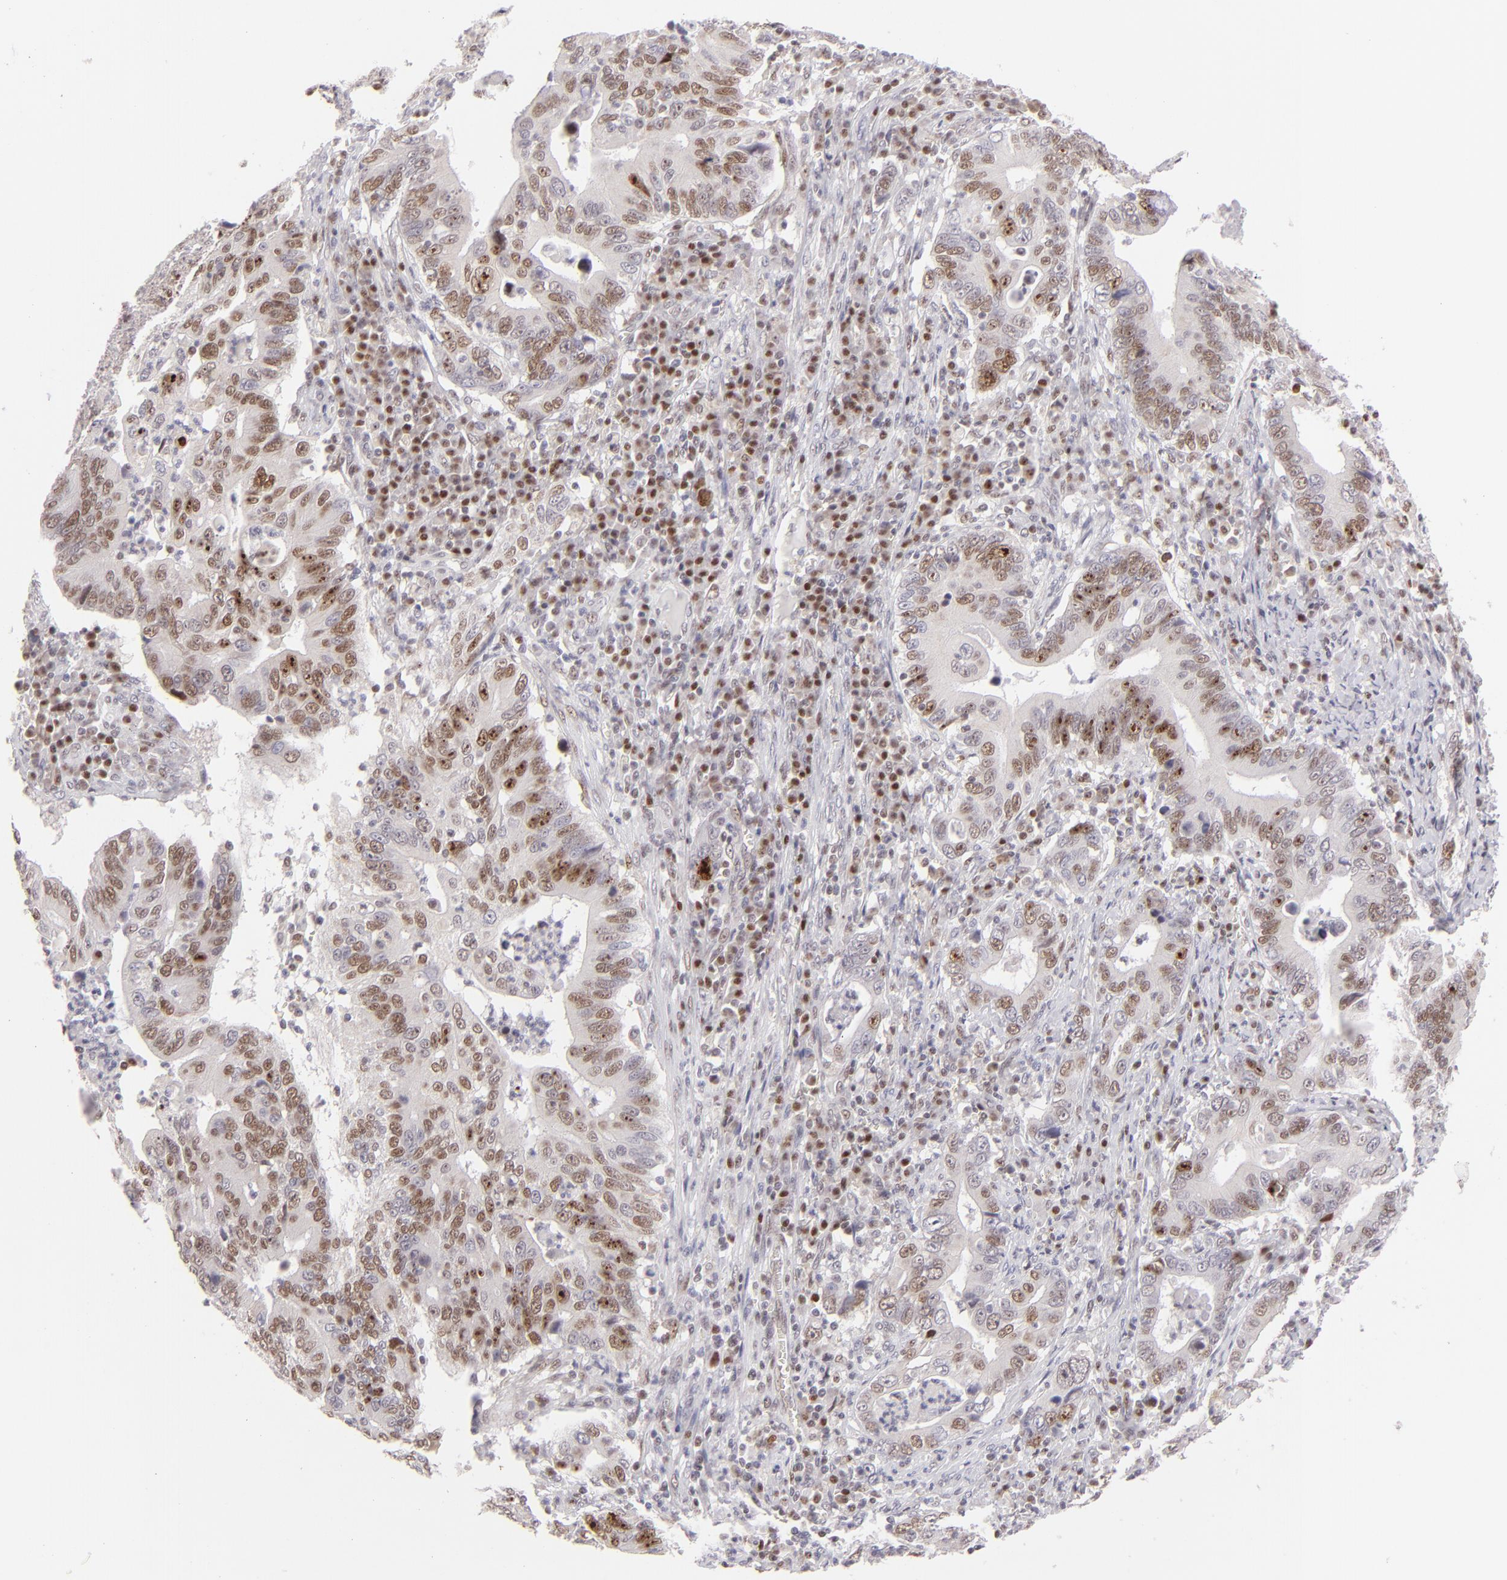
{"staining": {"intensity": "moderate", "quantity": ">75%", "location": "nuclear"}, "tissue": "stomach cancer", "cell_type": "Tumor cells", "image_type": "cancer", "snomed": [{"axis": "morphology", "description": "Adenocarcinoma, NOS"}, {"axis": "topography", "description": "Stomach, upper"}], "caption": "A high-resolution micrograph shows immunohistochemistry staining of stomach cancer, which reveals moderate nuclear expression in about >75% of tumor cells. (DAB (3,3'-diaminobenzidine) = brown stain, brightfield microscopy at high magnification).", "gene": "POU2F1", "patient": {"sex": "male", "age": 63}}